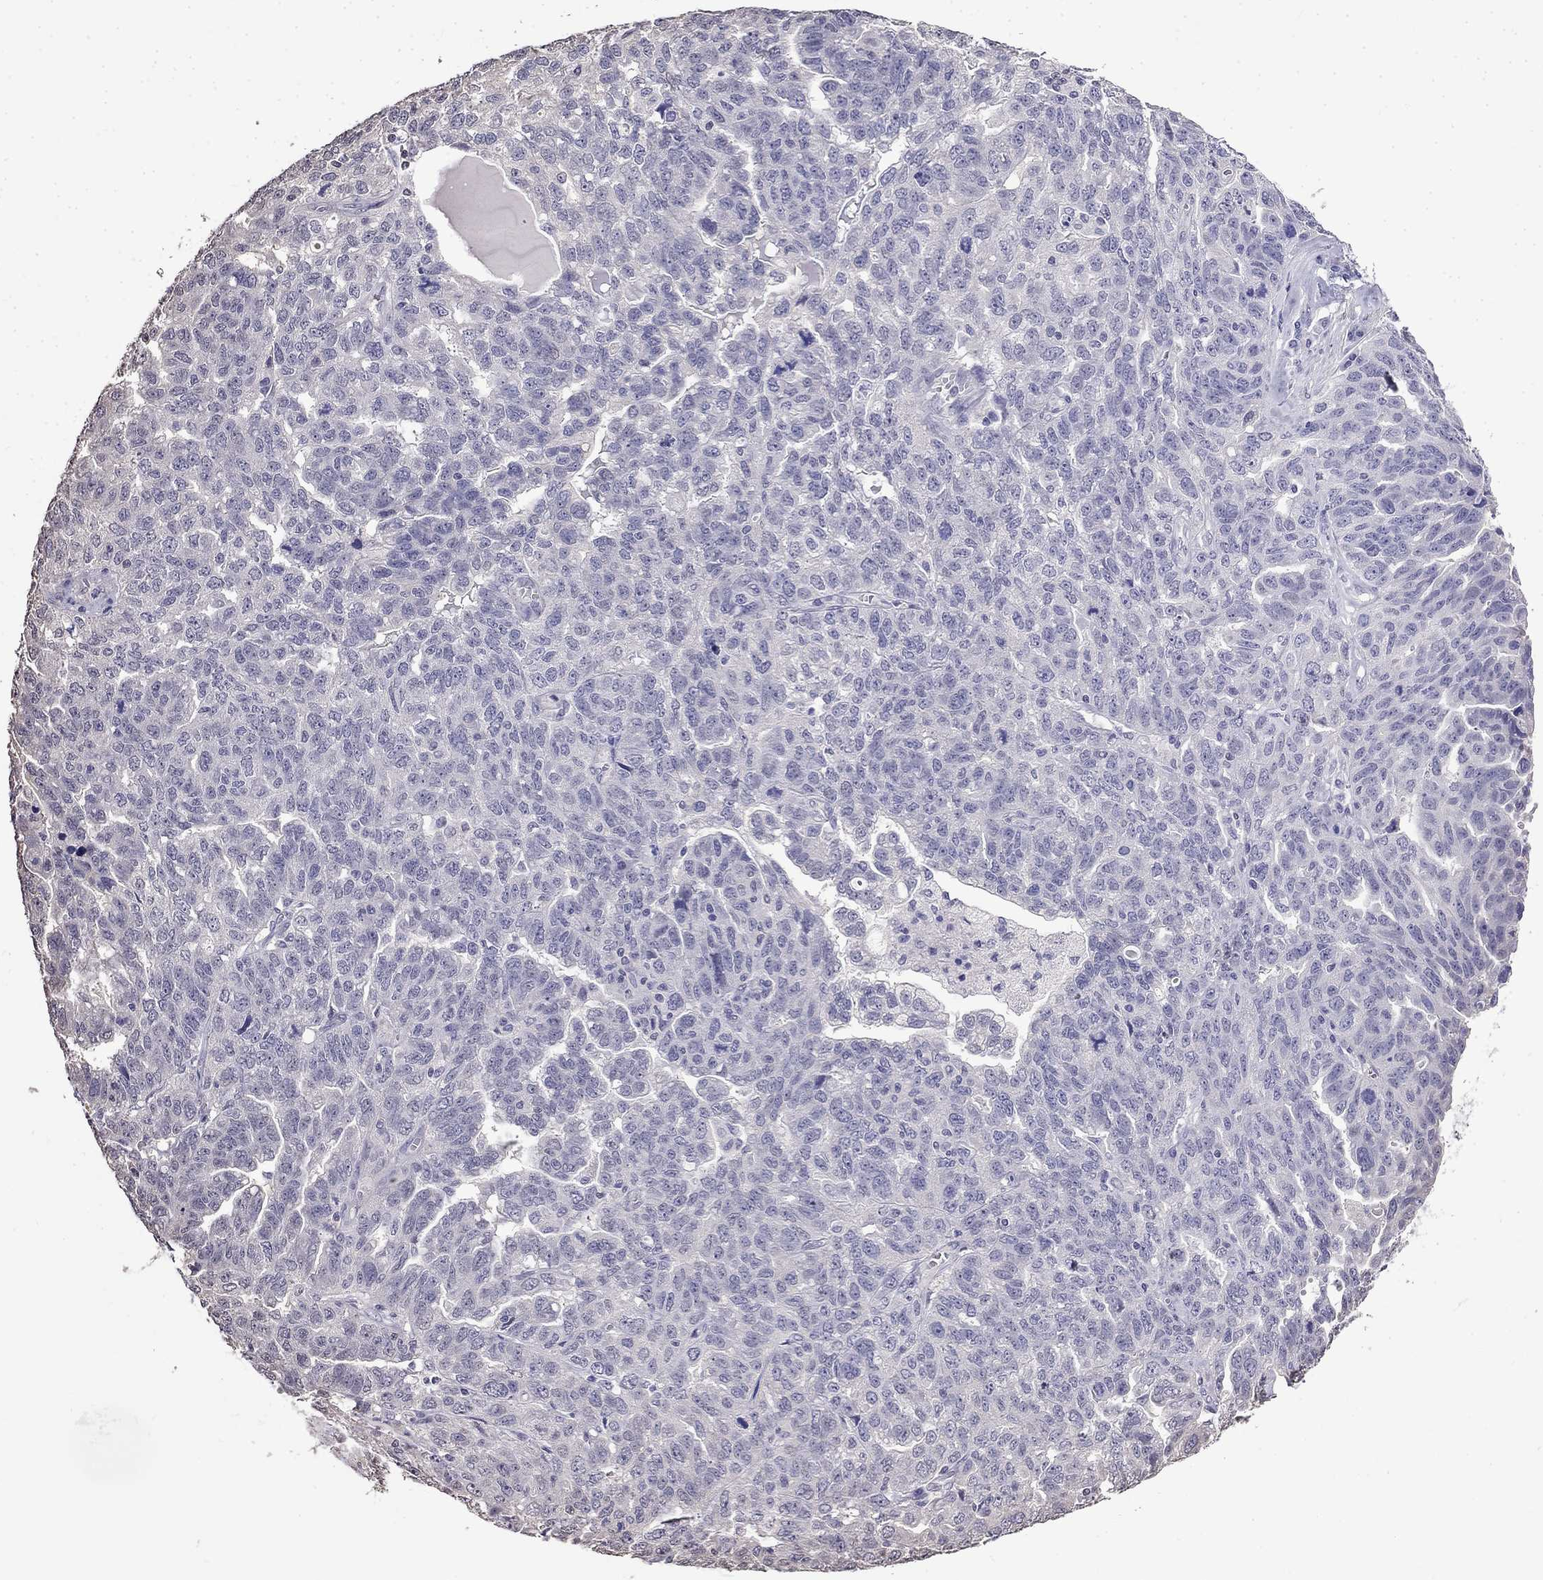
{"staining": {"intensity": "negative", "quantity": "none", "location": "none"}, "tissue": "ovarian cancer", "cell_type": "Tumor cells", "image_type": "cancer", "snomed": [{"axis": "morphology", "description": "Cystadenocarcinoma, serous, NOS"}, {"axis": "topography", "description": "Ovary"}], "caption": "This photomicrograph is of ovarian serous cystadenocarcinoma stained with IHC to label a protein in brown with the nuclei are counter-stained blue. There is no expression in tumor cells.", "gene": "GUCA1B", "patient": {"sex": "female", "age": 71}}